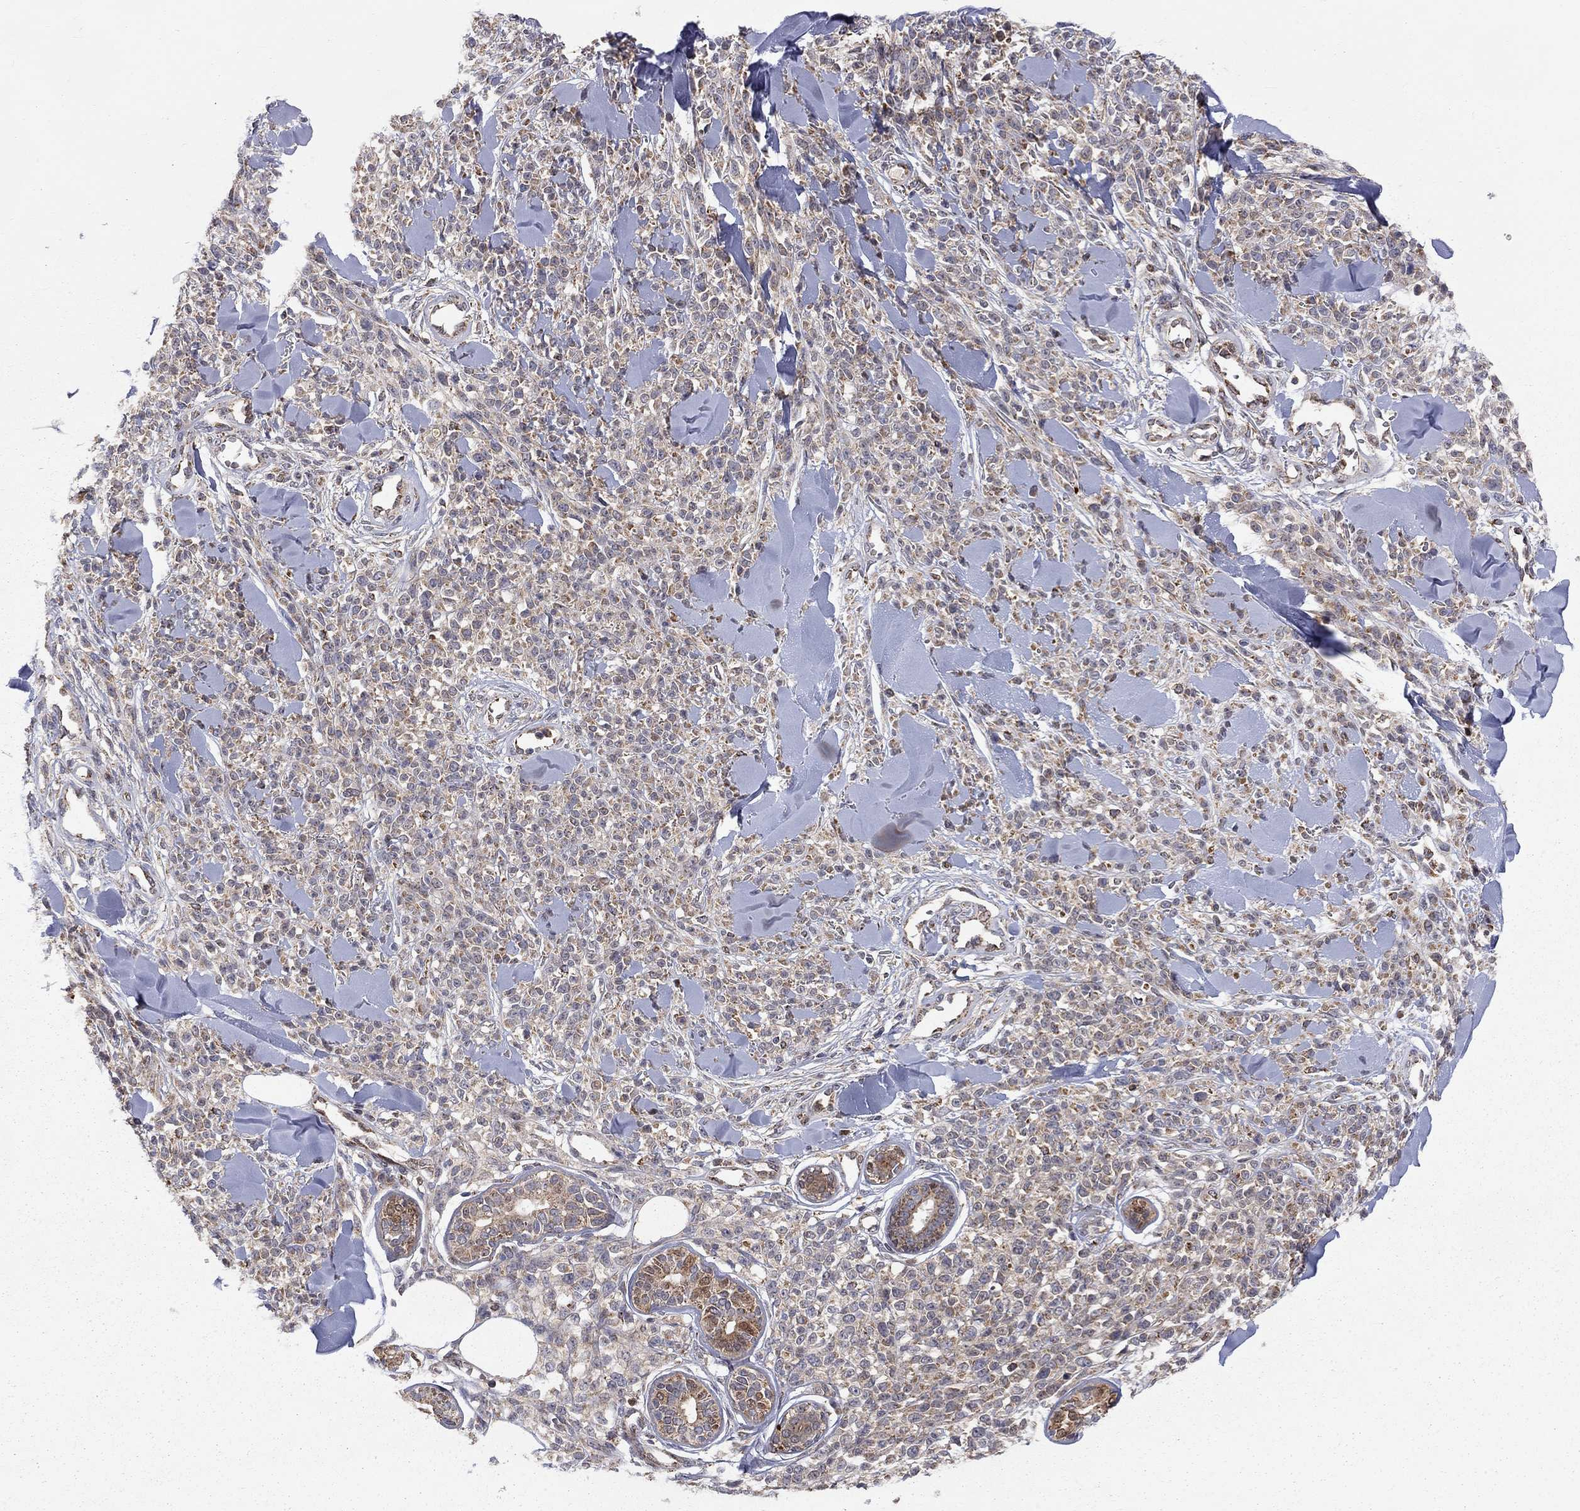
{"staining": {"intensity": "moderate", "quantity": "<25%", "location": "cytoplasmic/membranous"}, "tissue": "melanoma", "cell_type": "Tumor cells", "image_type": "cancer", "snomed": [{"axis": "morphology", "description": "Malignant melanoma, NOS"}, {"axis": "topography", "description": "Skin"}, {"axis": "topography", "description": "Skin of trunk"}], "caption": "A low amount of moderate cytoplasmic/membranous staining is identified in about <25% of tumor cells in malignant melanoma tissue.", "gene": "ELOB", "patient": {"sex": "male", "age": 74}}